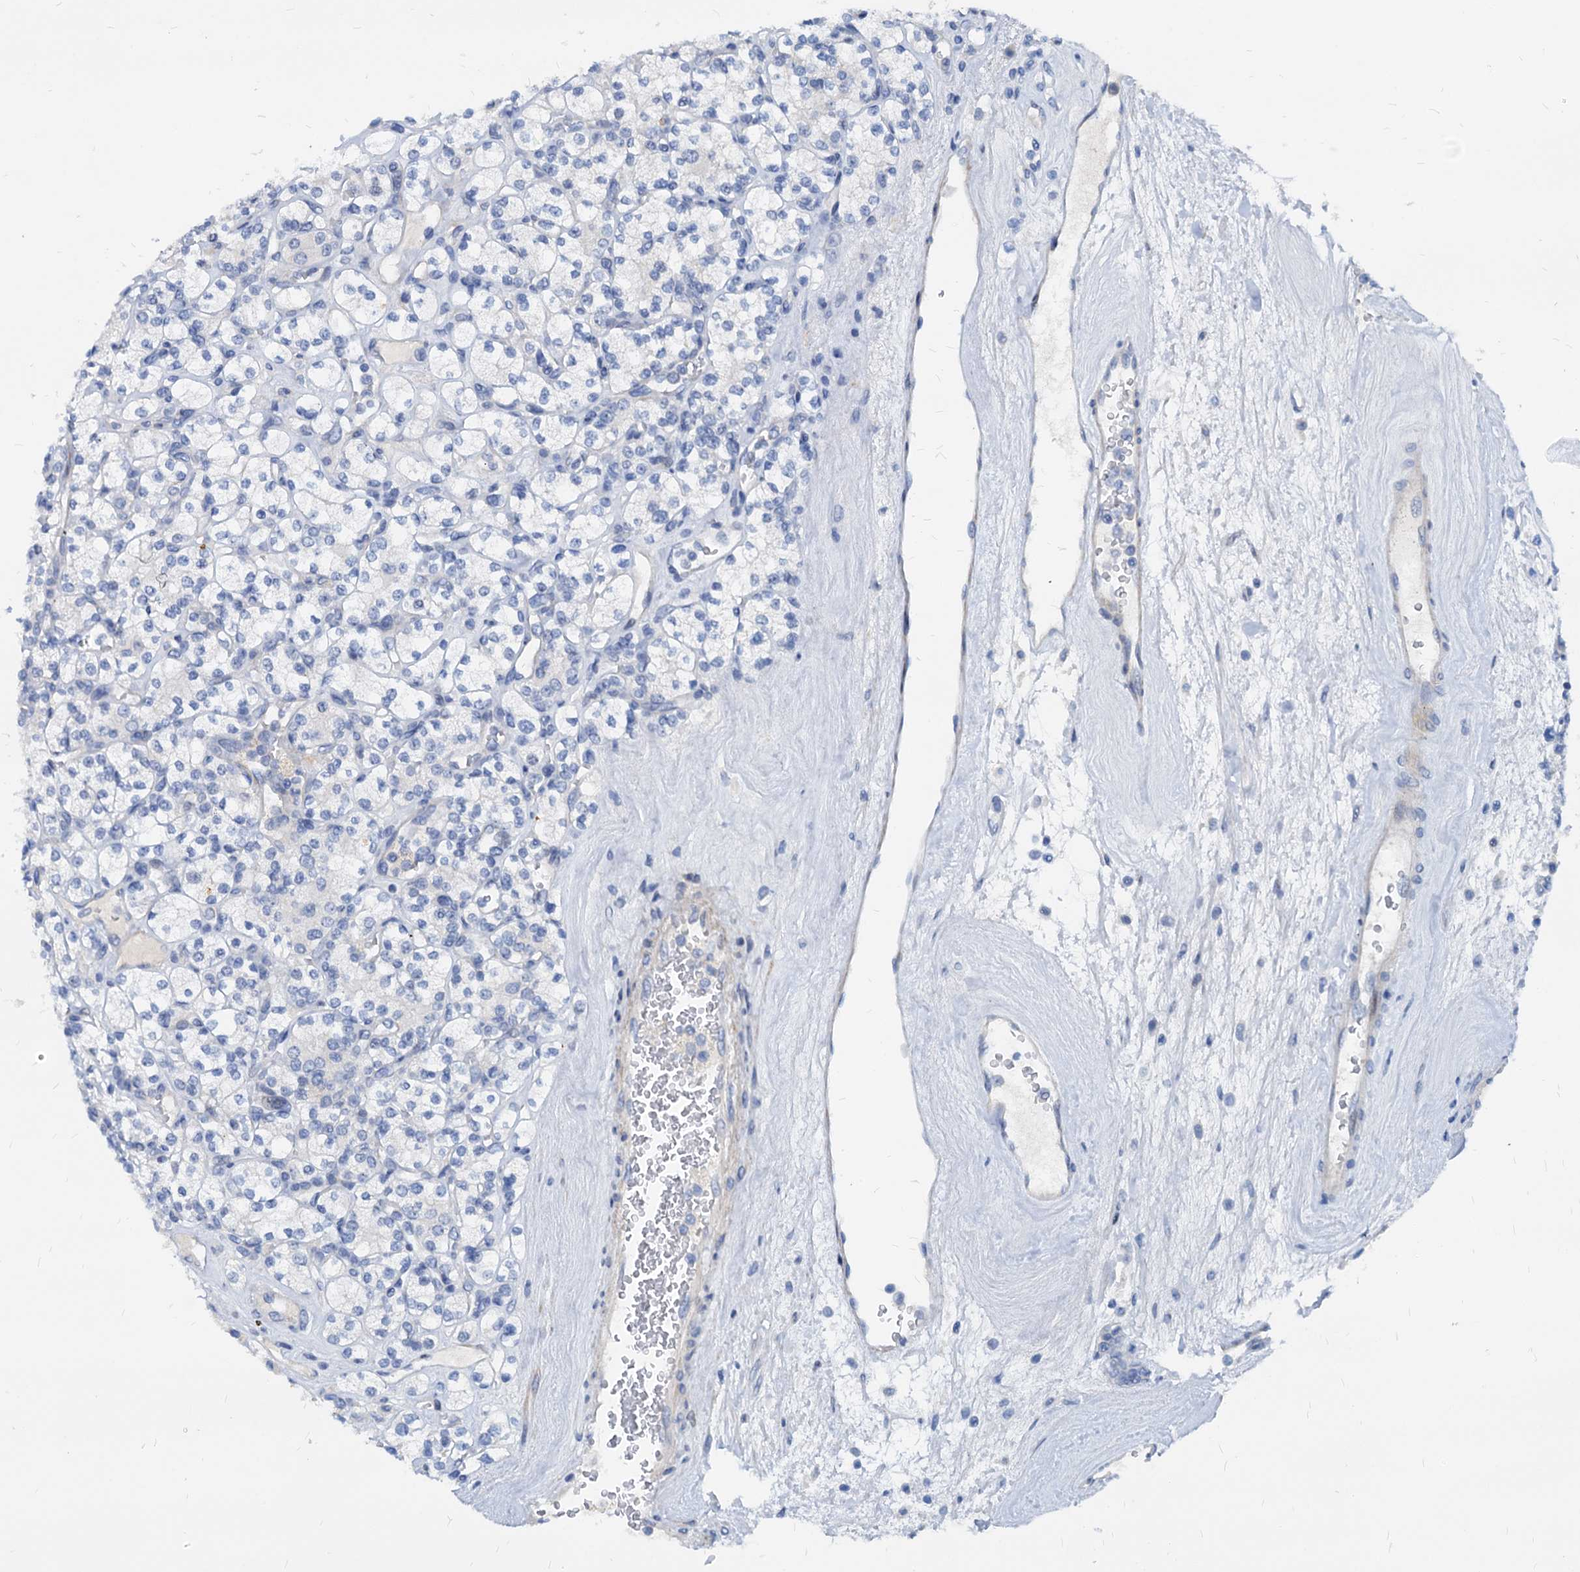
{"staining": {"intensity": "negative", "quantity": "none", "location": "none"}, "tissue": "renal cancer", "cell_type": "Tumor cells", "image_type": "cancer", "snomed": [{"axis": "morphology", "description": "Adenocarcinoma, NOS"}, {"axis": "topography", "description": "Kidney"}], "caption": "Tumor cells show no significant expression in adenocarcinoma (renal).", "gene": "HSF2", "patient": {"sex": "male", "age": 77}}